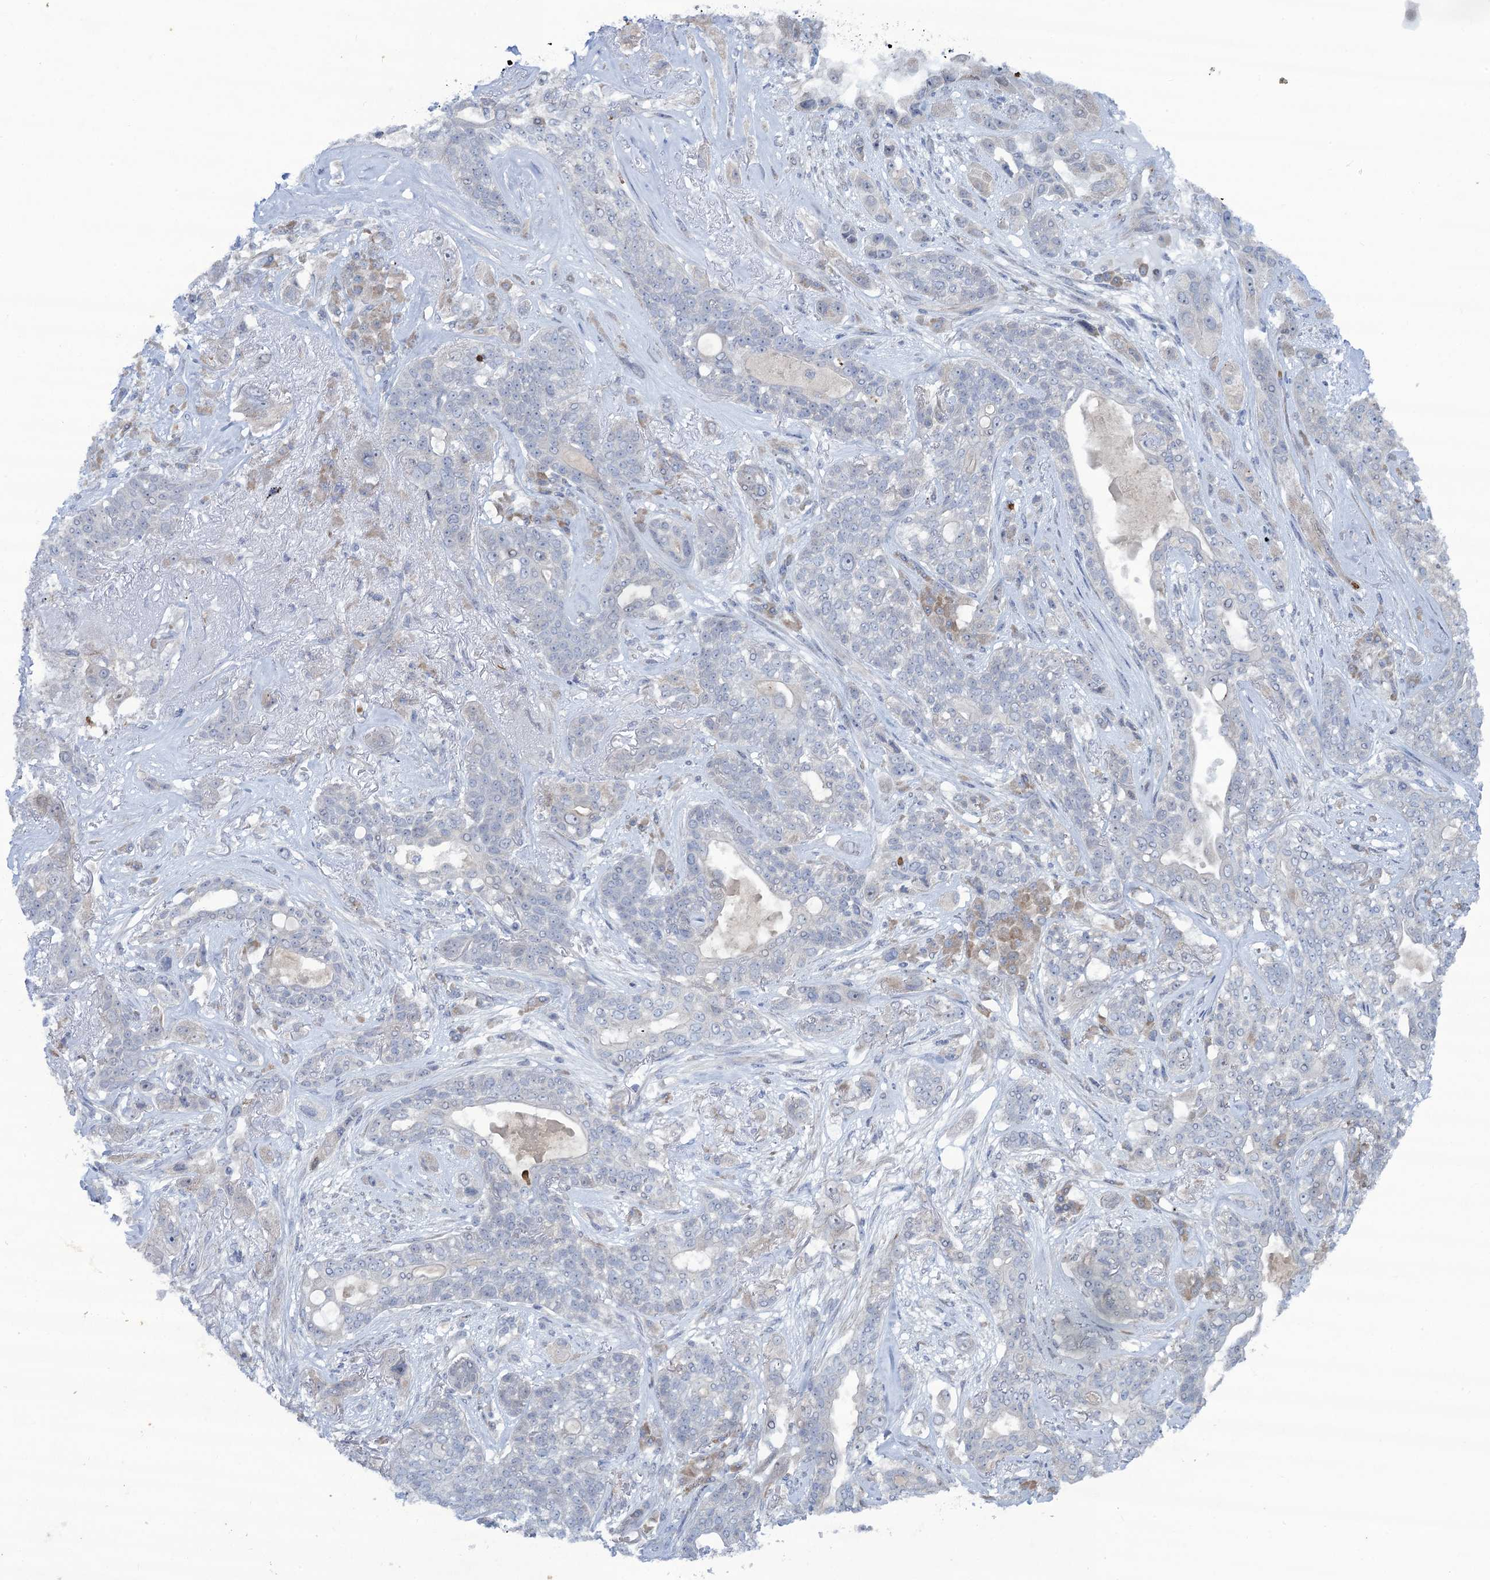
{"staining": {"intensity": "strong", "quantity": "<25%", "location": "cytoplasmic/membranous"}, "tissue": "lung cancer", "cell_type": "Tumor cells", "image_type": "cancer", "snomed": [{"axis": "morphology", "description": "Squamous cell carcinoma, NOS"}, {"axis": "topography", "description": "Lung"}], "caption": "A high-resolution histopathology image shows IHC staining of lung cancer (squamous cell carcinoma), which reveals strong cytoplasmic/membranous positivity in about <25% of tumor cells. (DAB (3,3'-diaminobenzidine) IHC, brown staining for protein, blue staining for nuclei).", "gene": "QPCTL", "patient": {"sex": "female", "age": 70}}